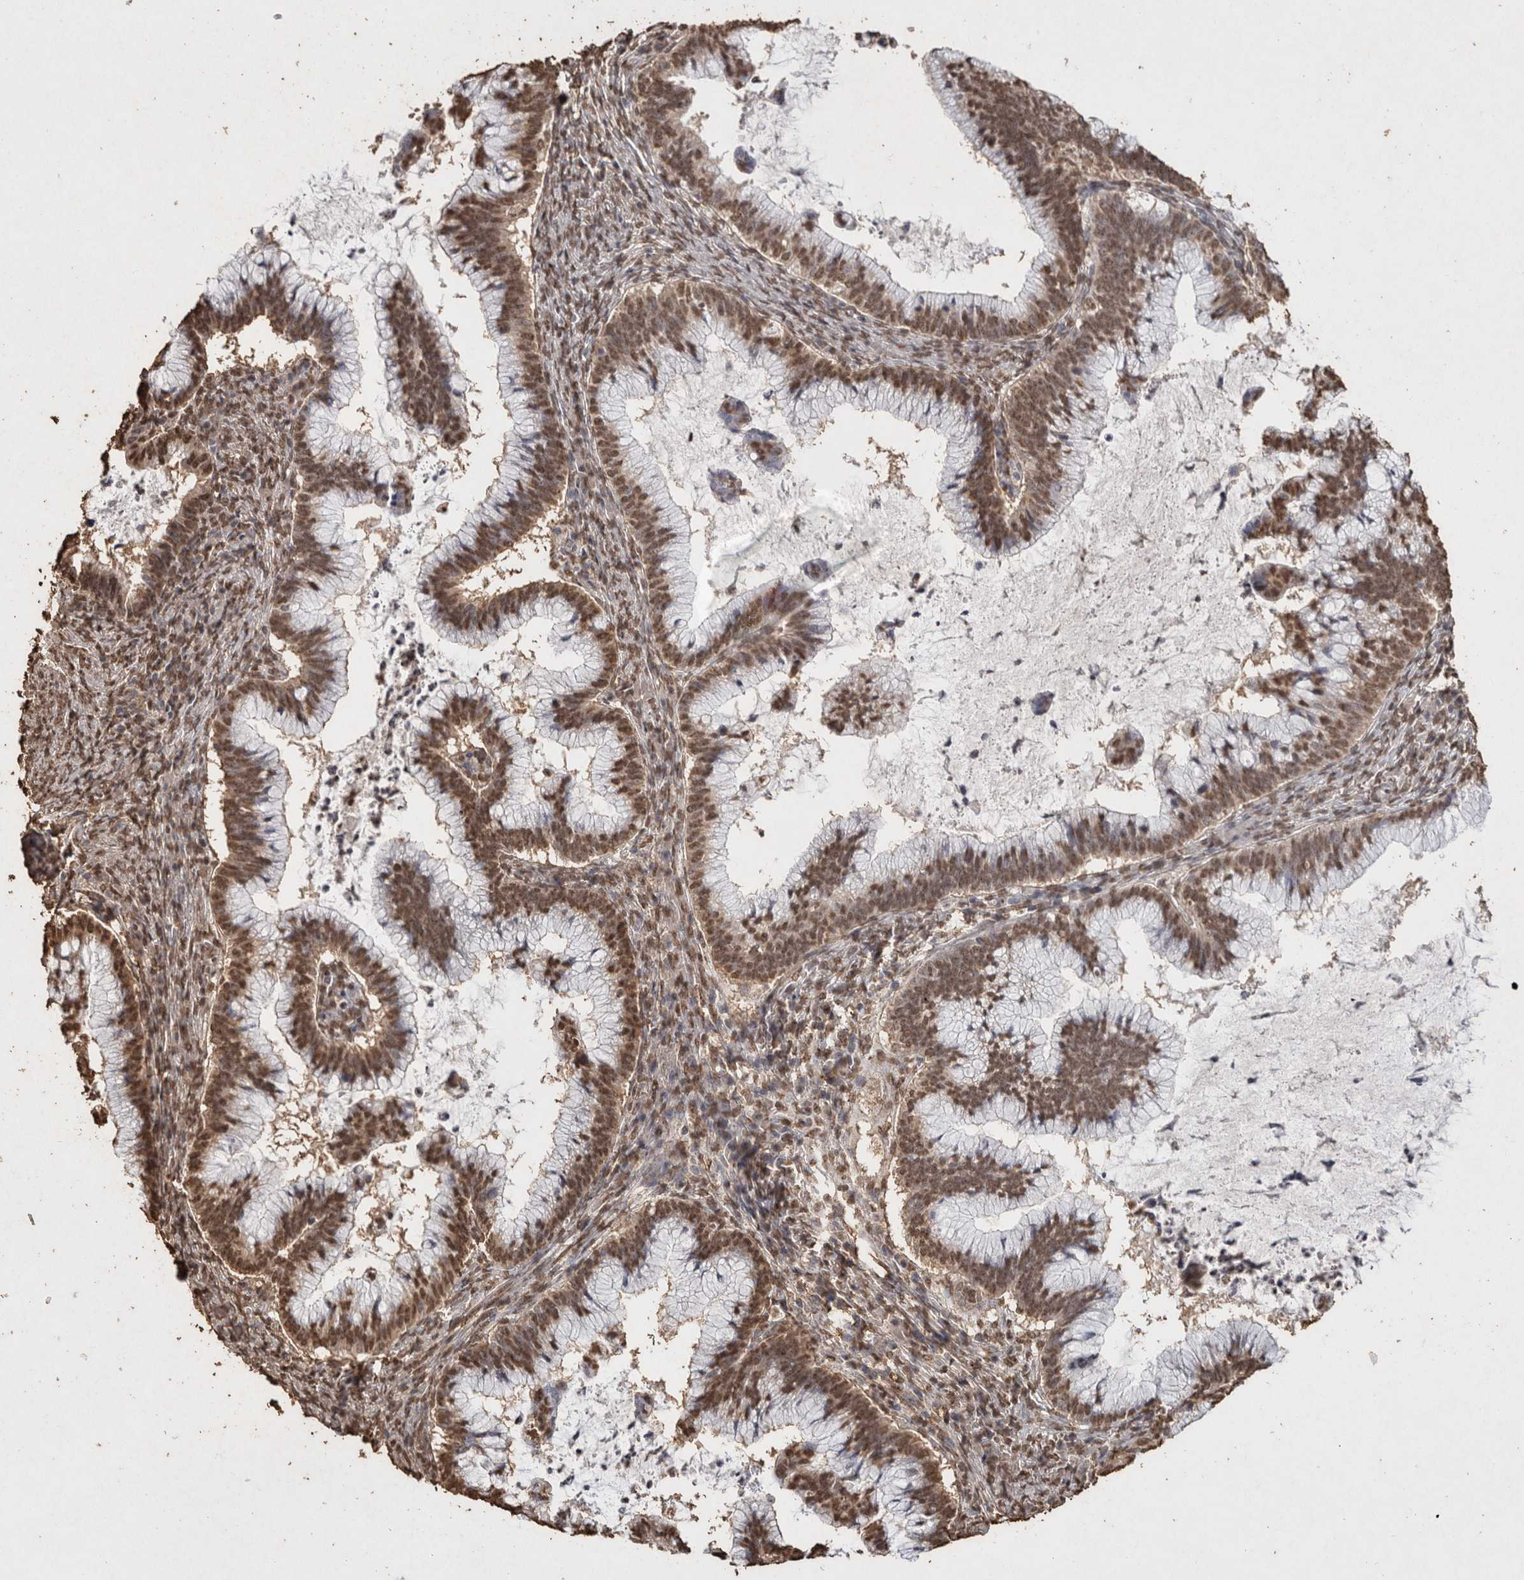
{"staining": {"intensity": "moderate", "quantity": ">75%", "location": "nuclear"}, "tissue": "cervical cancer", "cell_type": "Tumor cells", "image_type": "cancer", "snomed": [{"axis": "morphology", "description": "Adenocarcinoma, NOS"}, {"axis": "topography", "description": "Cervix"}], "caption": "Cervical adenocarcinoma stained with DAB (3,3'-diaminobenzidine) IHC exhibits medium levels of moderate nuclear staining in approximately >75% of tumor cells. (DAB IHC with brightfield microscopy, high magnification).", "gene": "FSTL3", "patient": {"sex": "female", "age": 36}}